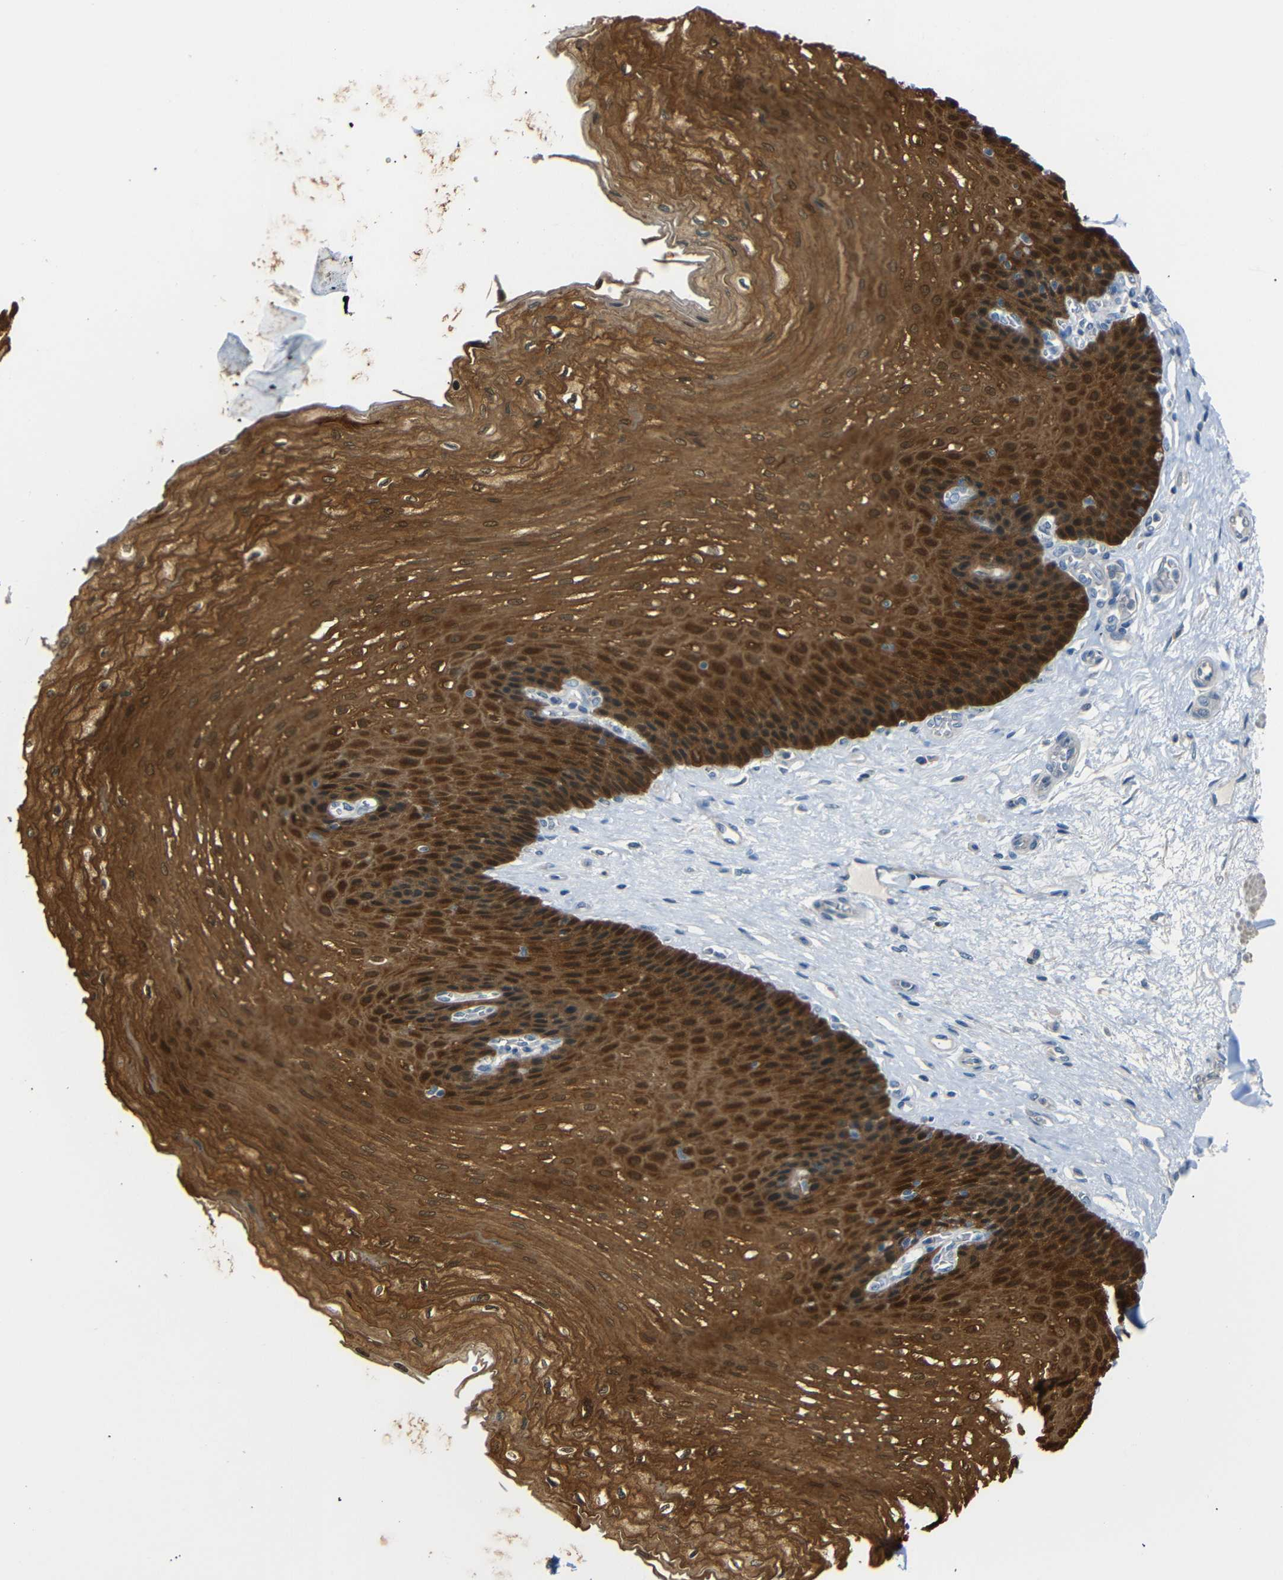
{"staining": {"intensity": "strong", "quantity": ">75%", "location": "cytoplasmic/membranous,nuclear"}, "tissue": "esophagus", "cell_type": "Squamous epithelial cells", "image_type": "normal", "snomed": [{"axis": "morphology", "description": "Normal tissue, NOS"}, {"axis": "topography", "description": "Esophagus"}], "caption": "Immunohistochemical staining of benign human esophagus shows >75% levels of strong cytoplasmic/membranous,nuclear protein staining in about >75% of squamous epithelial cells. Using DAB (brown) and hematoxylin (blue) stains, captured at high magnification using brightfield microscopy.", "gene": "SFN", "patient": {"sex": "female", "age": 72}}